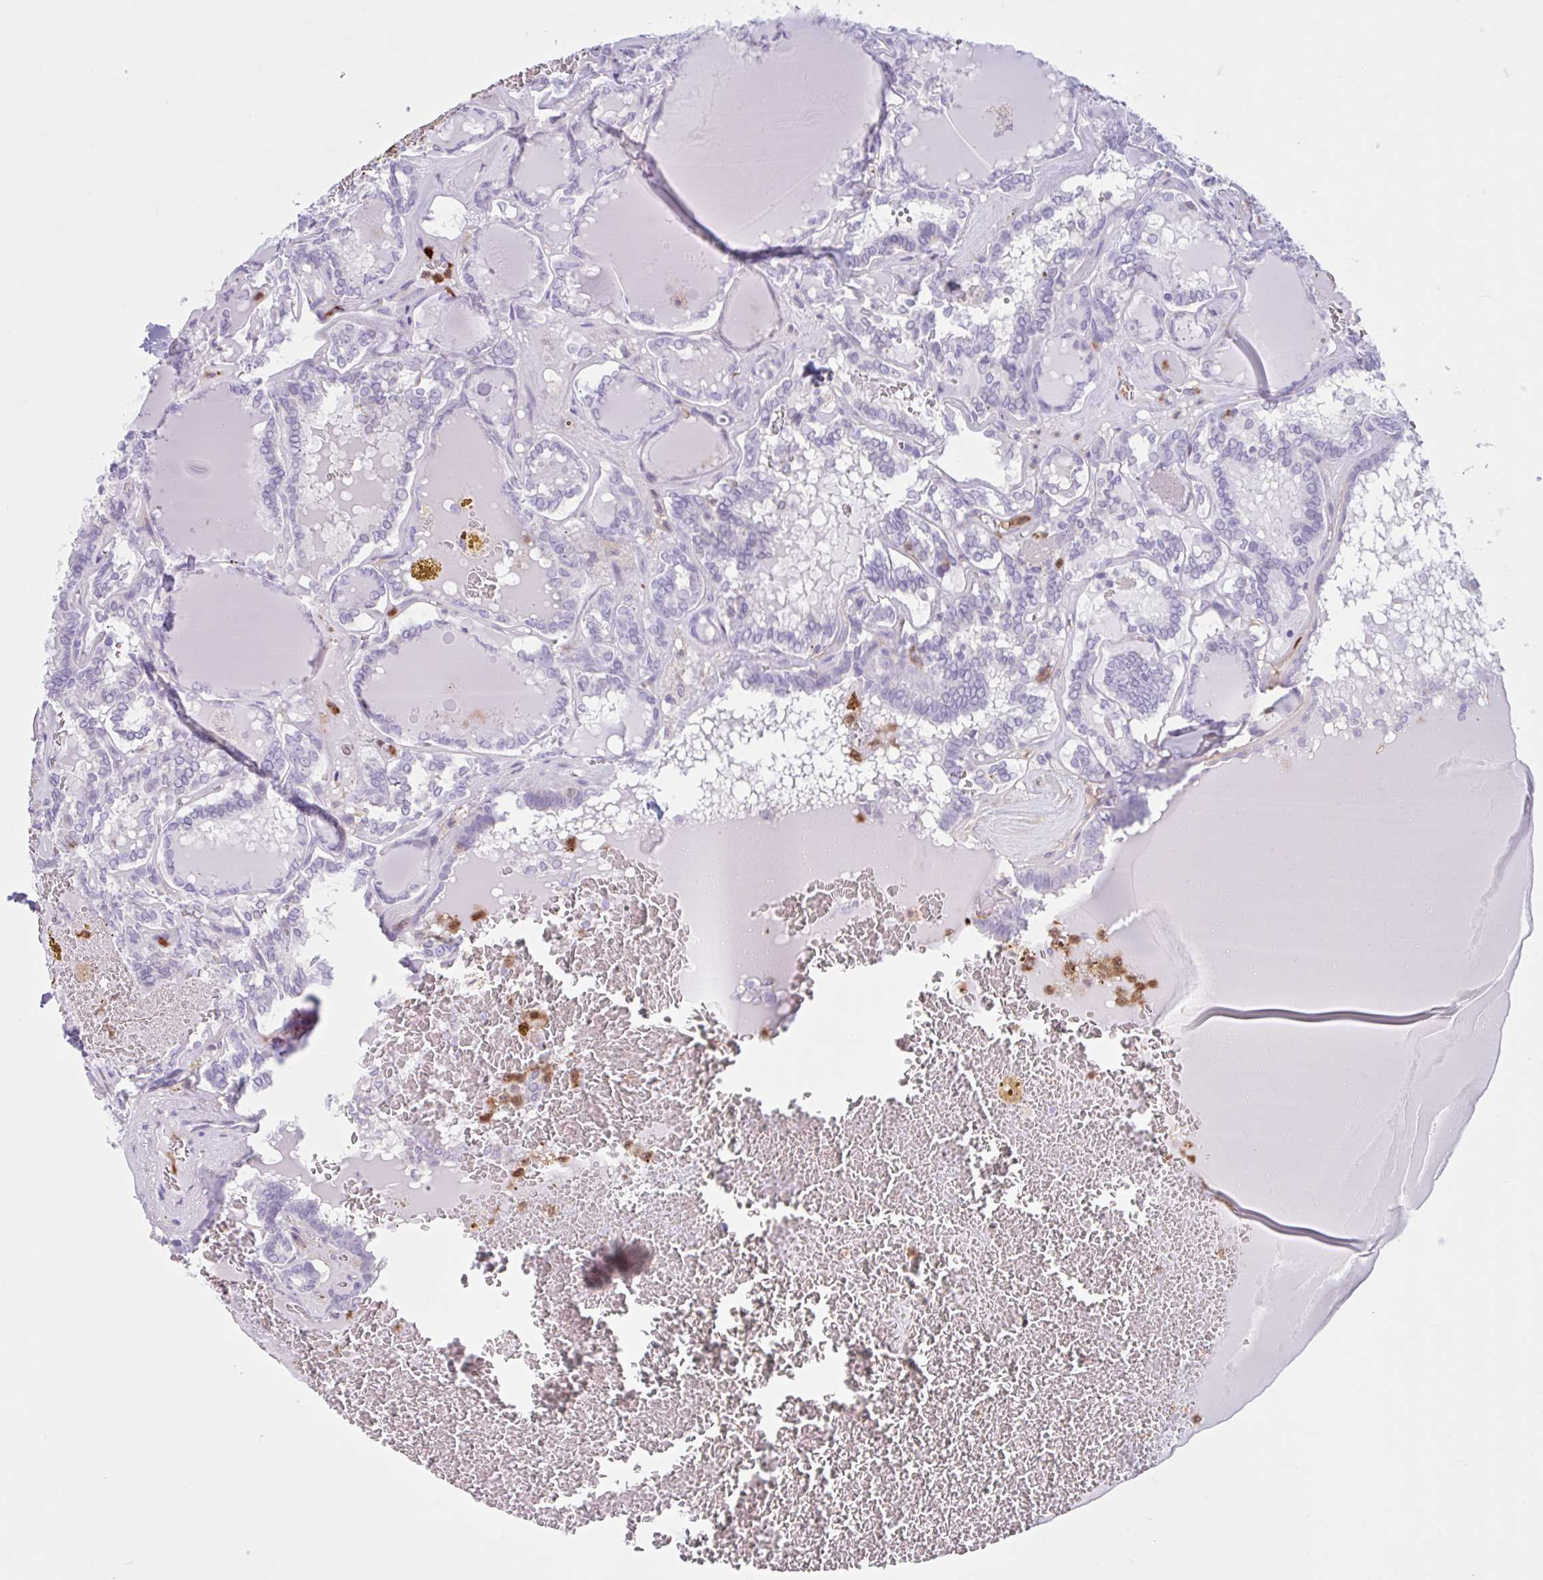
{"staining": {"intensity": "negative", "quantity": "none", "location": "none"}, "tissue": "thyroid cancer", "cell_type": "Tumor cells", "image_type": "cancer", "snomed": [{"axis": "morphology", "description": "Papillary adenocarcinoma, NOS"}, {"axis": "topography", "description": "Thyroid gland"}], "caption": "The image reveals no staining of tumor cells in thyroid cancer (papillary adenocarcinoma).", "gene": "CEP120", "patient": {"sex": "female", "age": 72}}